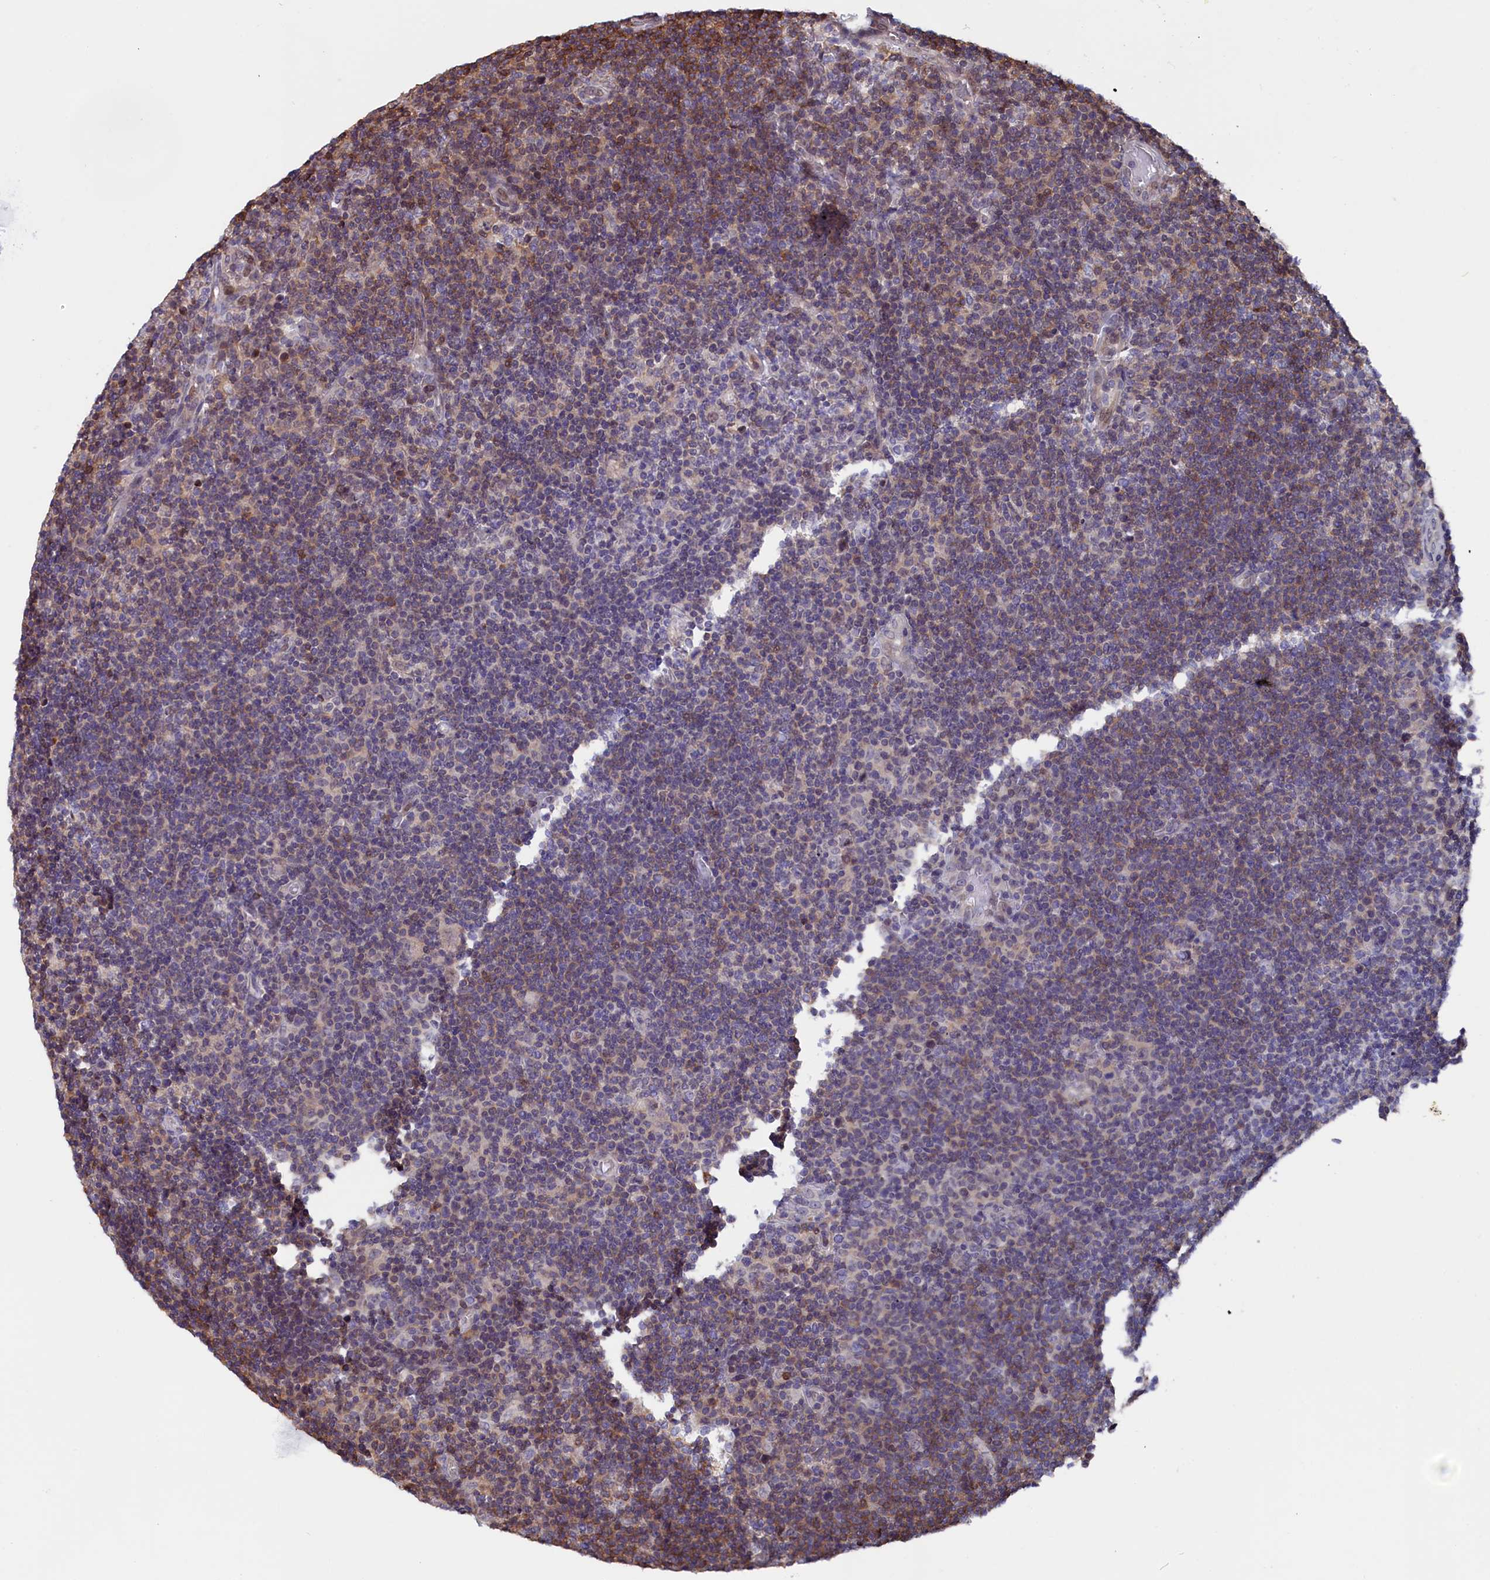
{"staining": {"intensity": "negative", "quantity": "none", "location": "none"}, "tissue": "lymphoma", "cell_type": "Tumor cells", "image_type": "cancer", "snomed": [{"axis": "morphology", "description": "Hodgkin's disease, NOS"}, {"axis": "topography", "description": "Lymph node"}], "caption": "Tumor cells show no significant positivity in Hodgkin's disease.", "gene": "CIAPIN1", "patient": {"sex": "female", "age": 57}}